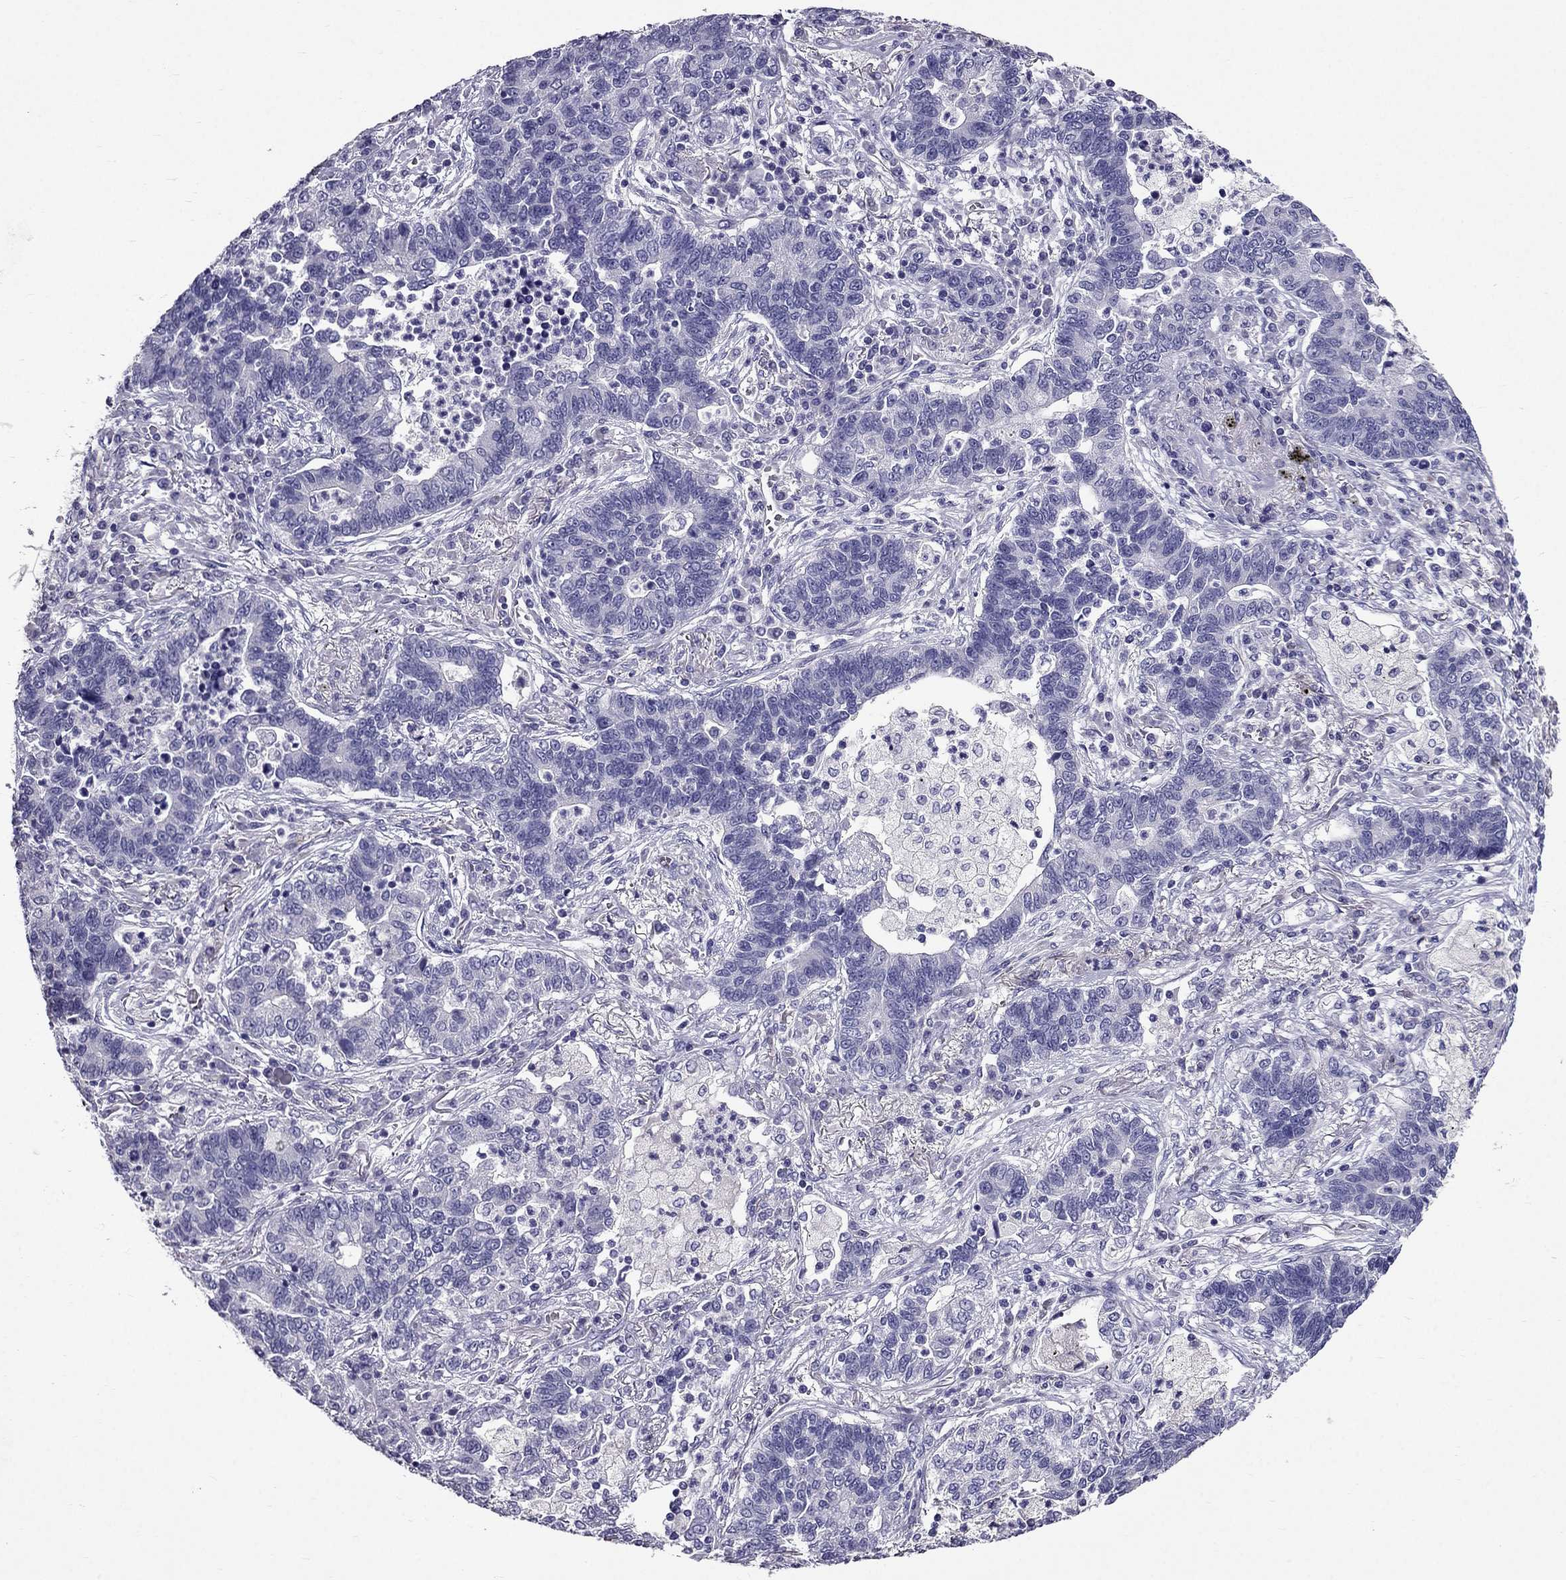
{"staining": {"intensity": "negative", "quantity": "none", "location": "none"}, "tissue": "lung cancer", "cell_type": "Tumor cells", "image_type": "cancer", "snomed": [{"axis": "morphology", "description": "Adenocarcinoma, NOS"}, {"axis": "topography", "description": "Lung"}], "caption": "Human lung cancer stained for a protein using immunohistochemistry (IHC) displays no staining in tumor cells.", "gene": "ZNF541", "patient": {"sex": "female", "age": 57}}